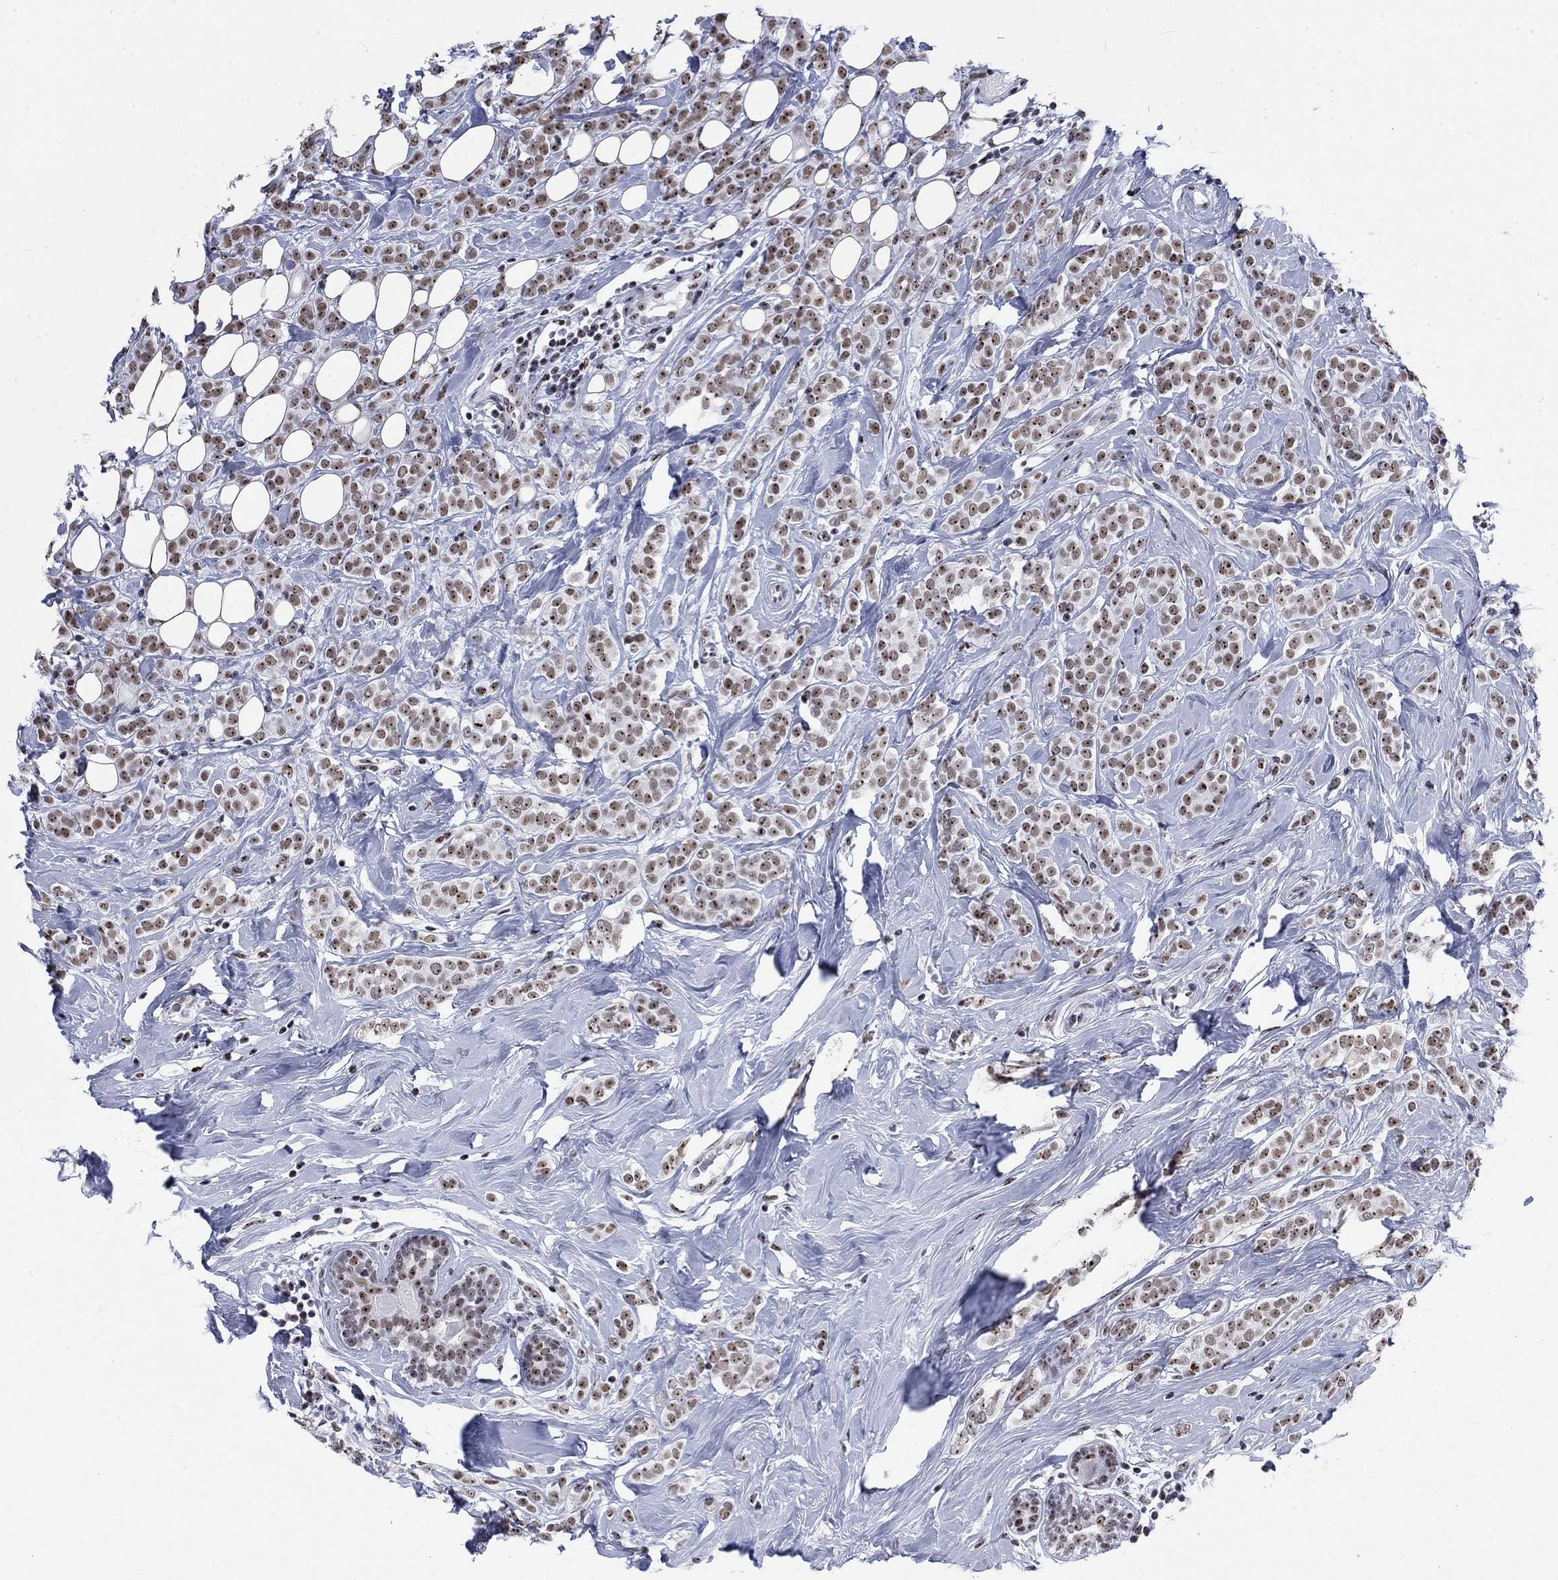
{"staining": {"intensity": "moderate", "quantity": "25%-75%", "location": "nuclear"}, "tissue": "breast cancer", "cell_type": "Tumor cells", "image_type": "cancer", "snomed": [{"axis": "morphology", "description": "Lobular carcinoma"}, {"axis": "topography", "description": "Breast"}], "caption": "The image reveals immunohistochemical staining of breast lobular carcinoma. There is moderate nuclear staining is identified in about 25%-75% of tumor cells.", "gene": "CSRNP3", "patient": {"sex": "female", "age": 49}}